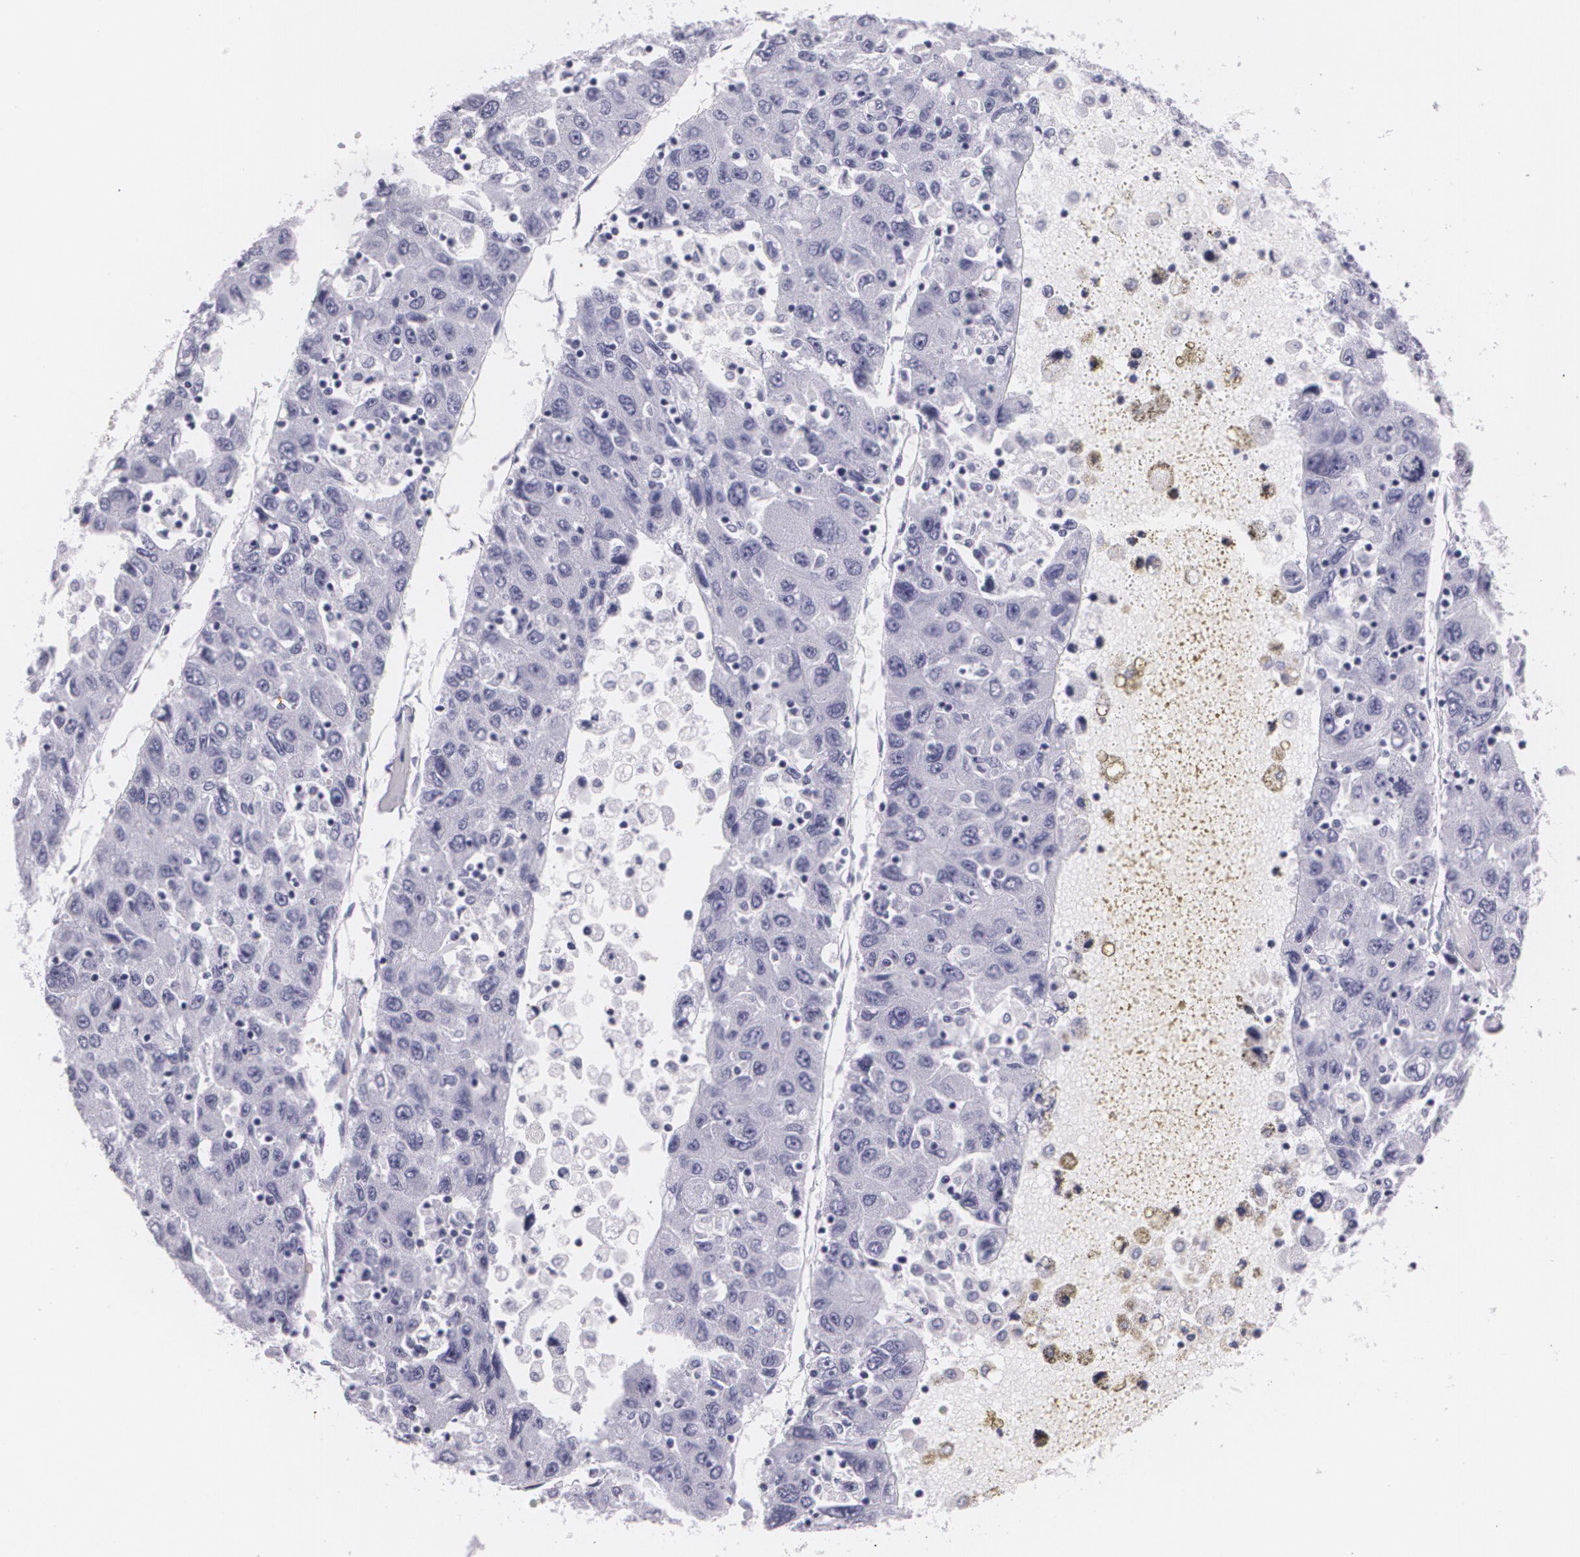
{"staining": {"intensity": "negative", "quantity": "none", "location": "none"}, "tissue": "liver cancer", "cell_type": "Tumor cells", "image_type": "cancer", "snomed": [{"axis": "morphology", "description": "Carcinoma, Hepatocellular, NOS"}, {"axis": "topography", "description": "Liver"}], "caption": "DAB (3,3'-diaminobenzidine) immunohistochemical staining of human liver cancer reveals no significant expression in tumor cells.", "gene": "DLG4", "patient": {"sex": "male", "age": 49}}